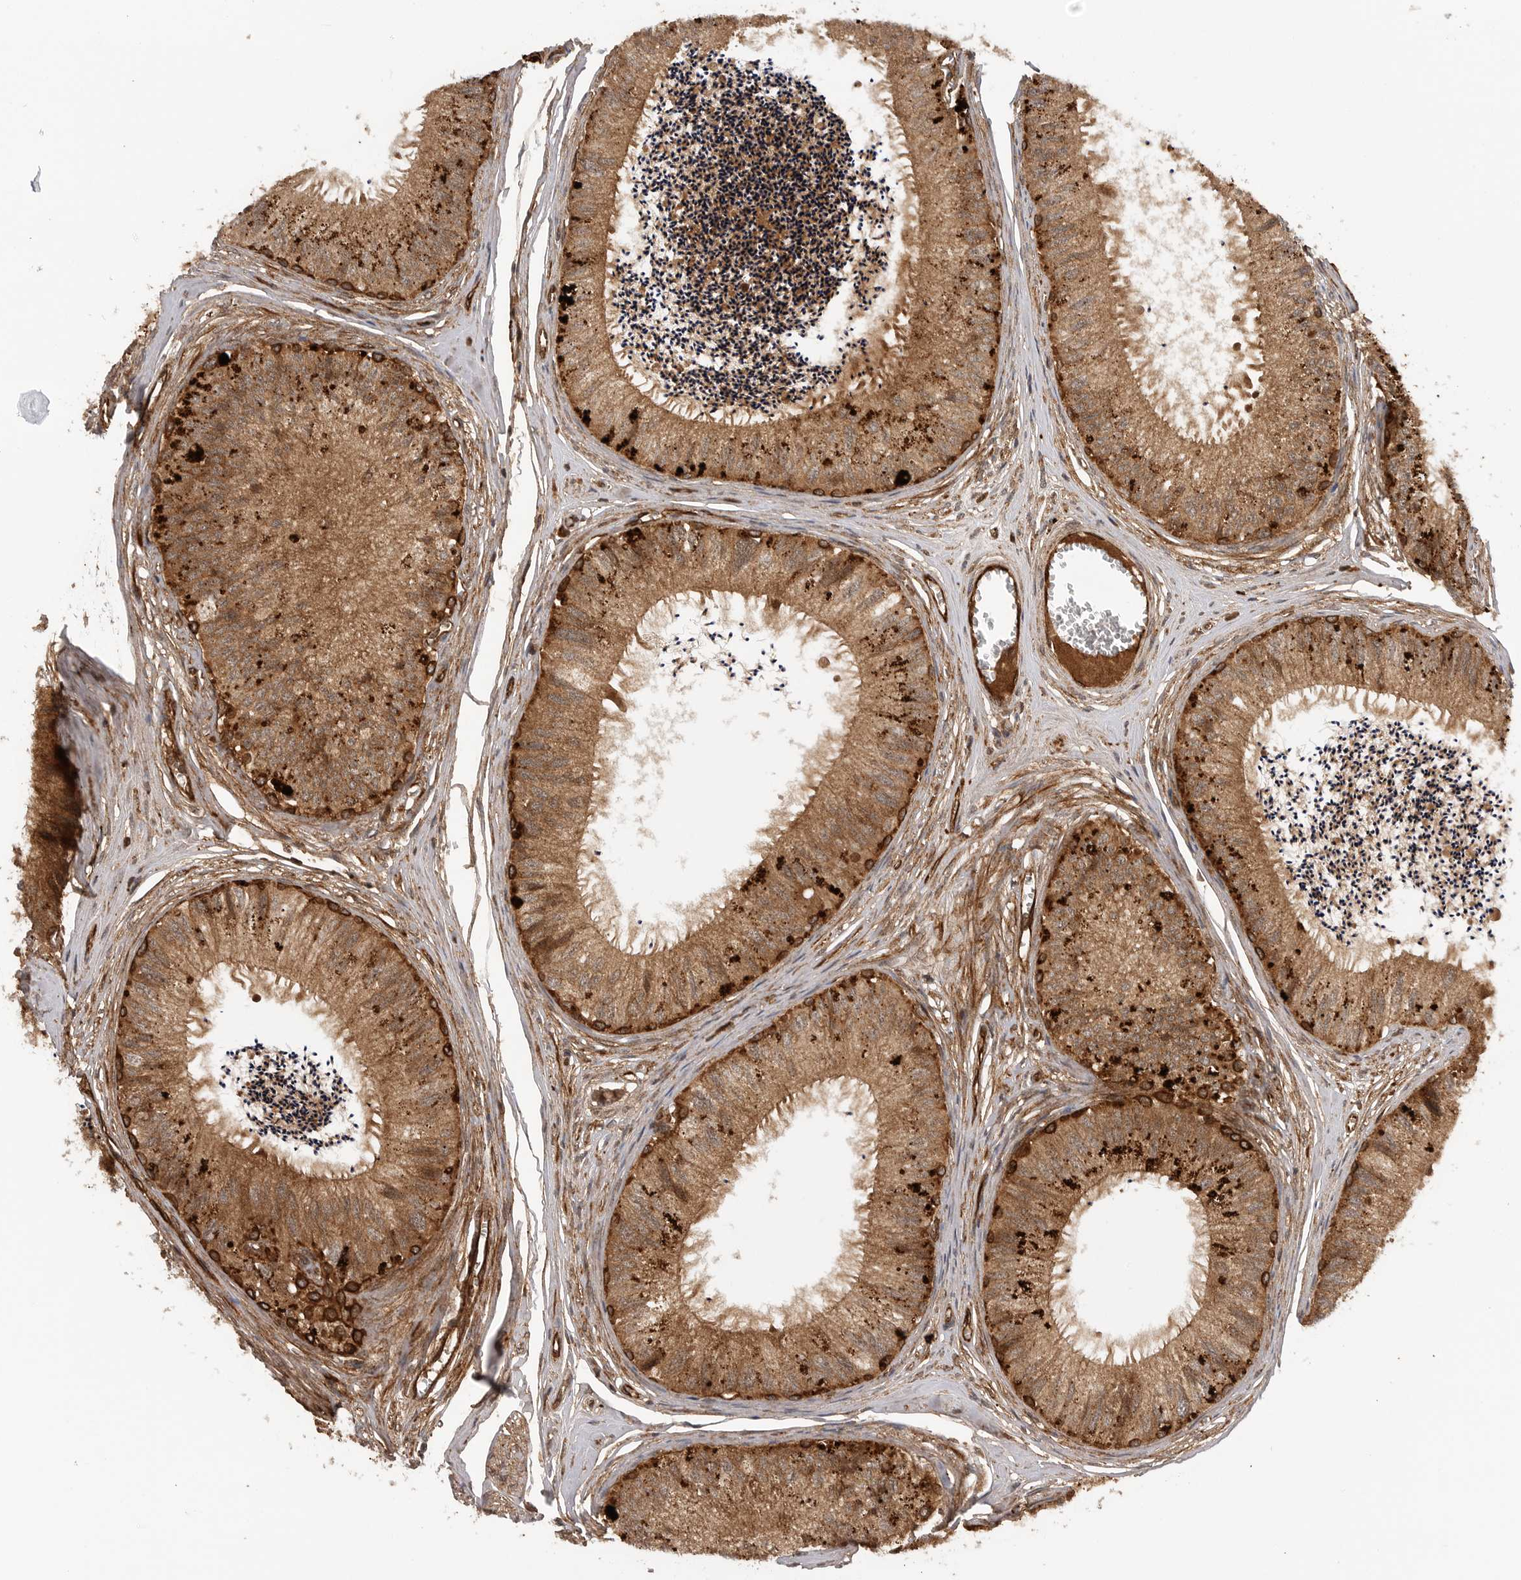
{"staining": {"intensity": "strong", "quantity": ">75%", "location": "cytoplasmic/membranous"}, "tissue": "epididymis", "cell_type": "Glandular cells", "image_type": "normal", "snomed": [{"axis": "morphology", "description": "Normal tissue, NOS"}, {"axis": "topography", "description": "Epididymis"}], "caption": "Immunohistochemistry image of normal human epididymis stained for a protein (brown), which exhibits high levels of strong cytoplasmic/membranous staining in approximately >75% of glandular cells.", "gene": "PRDX4", "patient": {"sex": "male", "age": 79}}